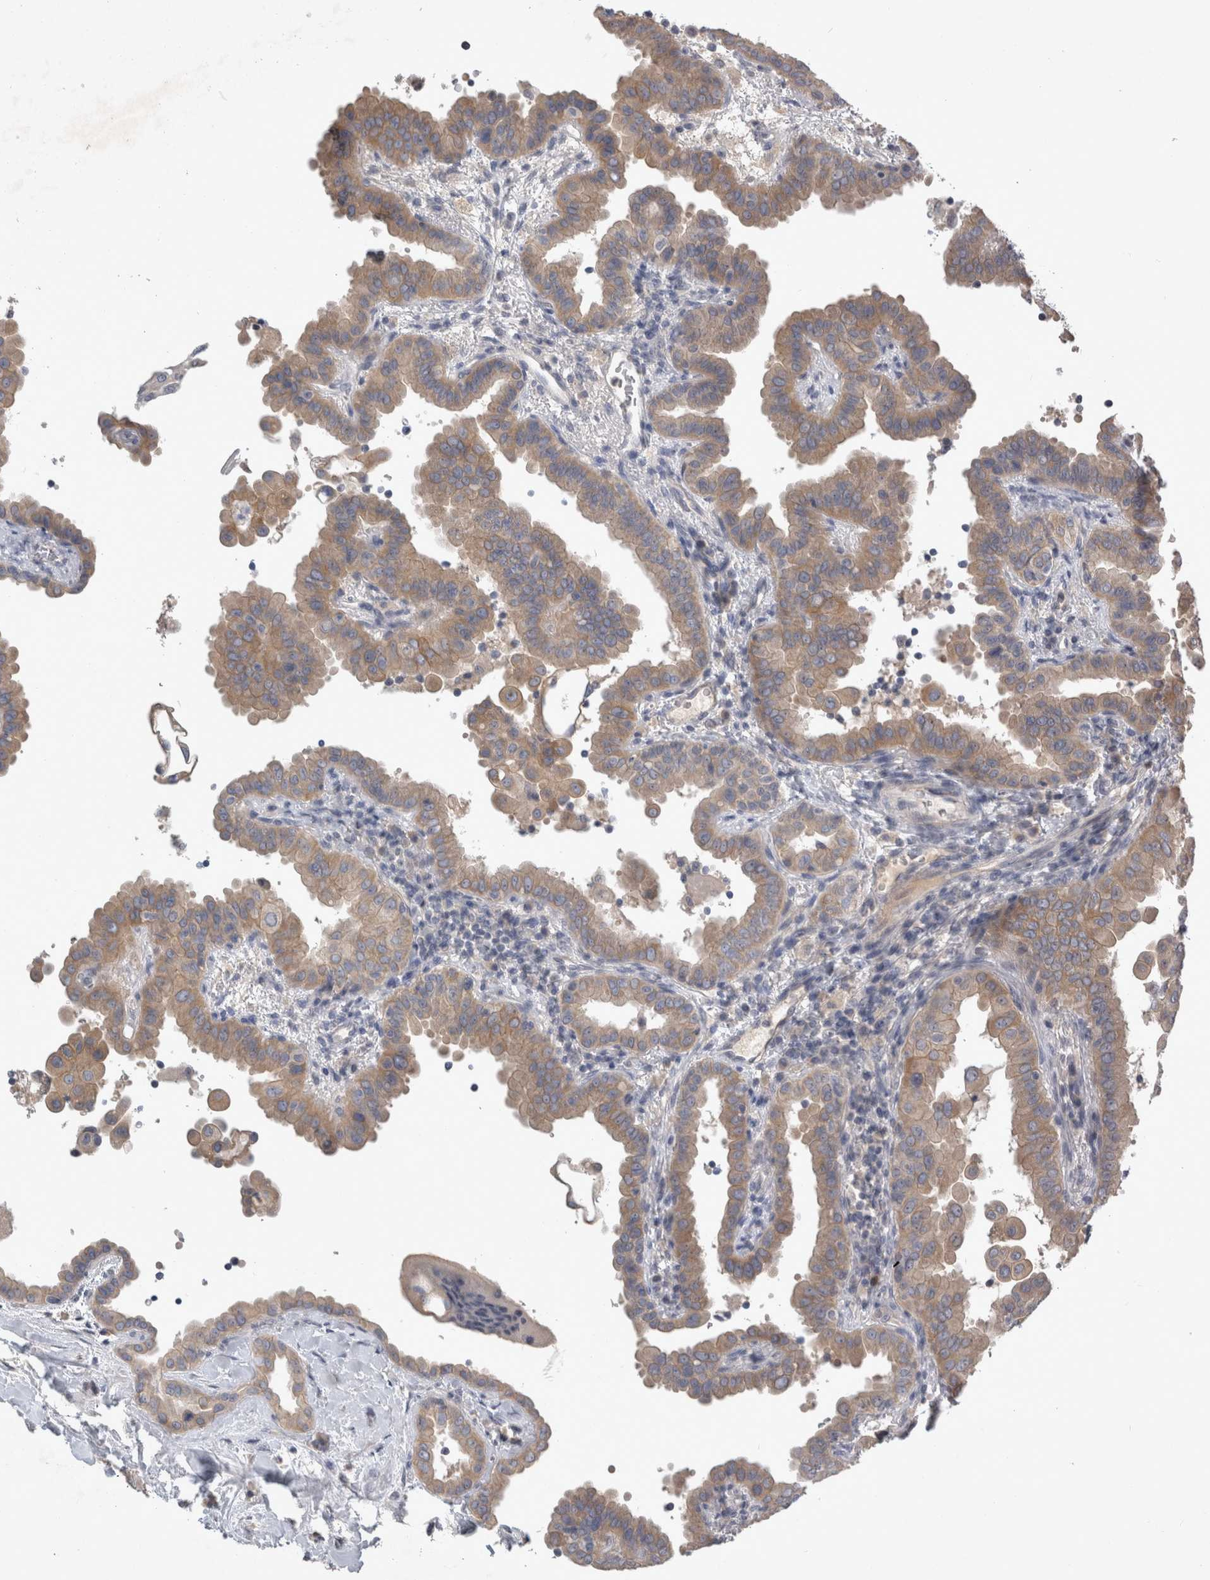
{"staining": {"intensity": "moderate", "quantity": ">75%", "location": "cytoplasmic/membranous"}, "tissue": "thyroid cancer", "cell_type": "Tumor cells", "image_type": "cancer", "snomed": [{"axis": "morphology", "description": "Papillary adenocarcinoma, NOS"}, {"axis": "topography", "description": "Thyroid gland"}], "caption": "IHC (DAB (3,3'-diaminobenzidine)) staining of human thyroid papillary adenocarcinoma reveals moderate cytoplasmic/membranous protein positivity in approximately >75% of tumor cells. (Stains: DAB in brown, nuclei in blue, Microscopy: brightfield microscopy at high magnification).", "gene": "SLC22A11", "patient": {"sex": "male", "age": 33}}